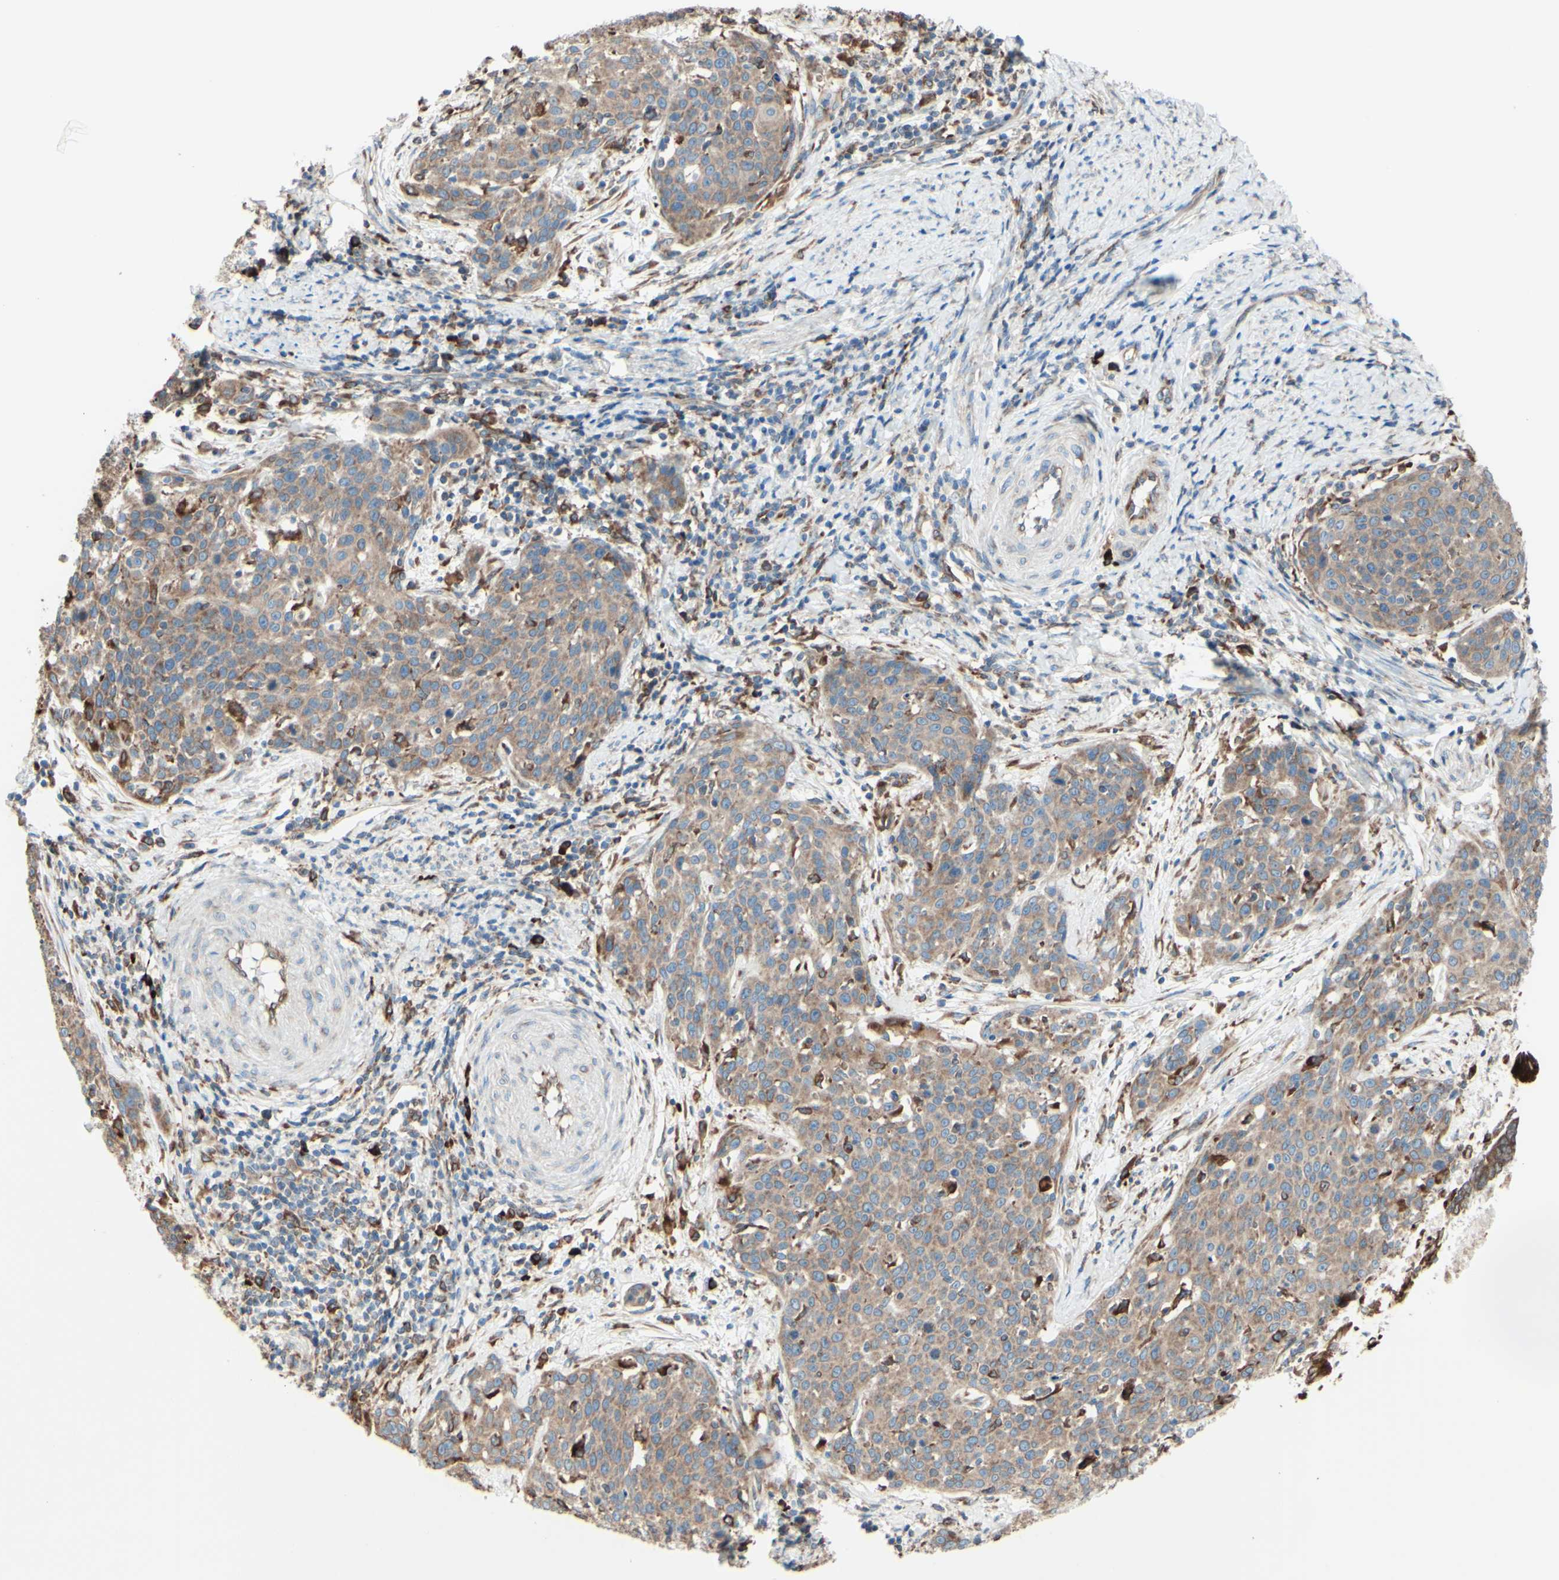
{"staining": {"intensity": "moderate", "quantity": ">75%", "location": "cytoplasmic/membranous"}, "tissue": "cervical cancer", "cell_type": "Tumor cells", "image_type": "cancer", "snomed": [{"axis": "morphology", "description": "Squamous cell carcinoma, NOS"}, {"axis": "topography", "description": "Cervix"}], "caption": "This is an image of immunohistochemistry (IHC) staining of cervical cancer (squamous cell carcinoma), which shows moderate expression in the cytoplasmic/membranous of tumor cells.", "gene": "DNAJB11", "patient": {"sex": "female", "age": 38}}